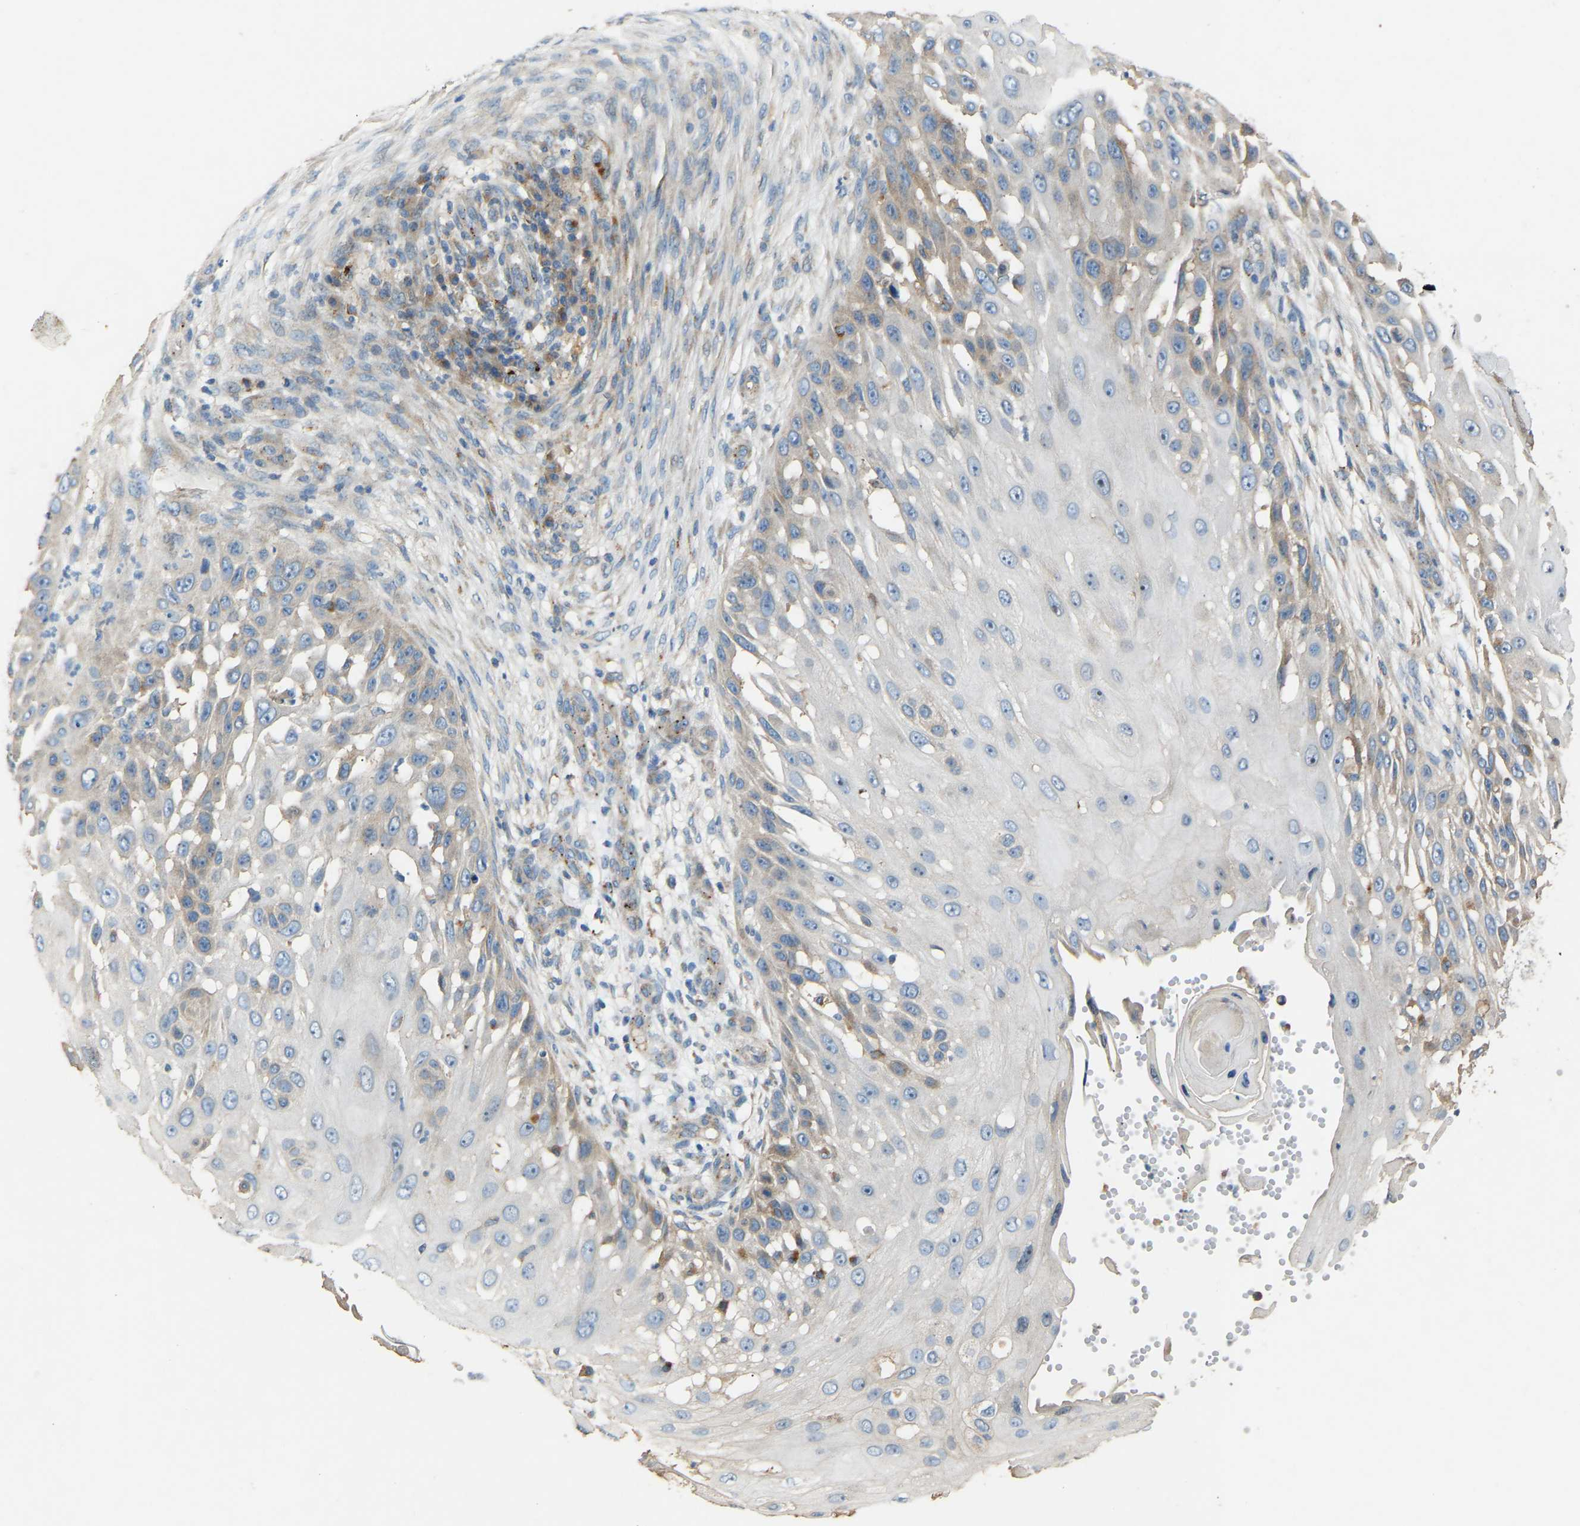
{"staining": {"intensity": "weak", "quantity": "<25%", "location": "cytoplasmic/membranous"}, "tissue": "skin cancer", "cell_type": "Tumor cells", "image_type": "cancer", "snomed": [{"axis": "morphology", "description": "Squamous cell carcinoma, NOS"}, {"axis": "topography", "description": "Skin"}], "caption": "Tumor cells are negative for brown protein staining in skin cancer. (Stains: DAB (3,3'-diaminobenzidine) immunohistochemistry with hematoxylin counter stain, Microscopy: brightfield microscopy at high magnification).", "gene": "RGP1", "patient": {"sex": "female", "age": 44}}